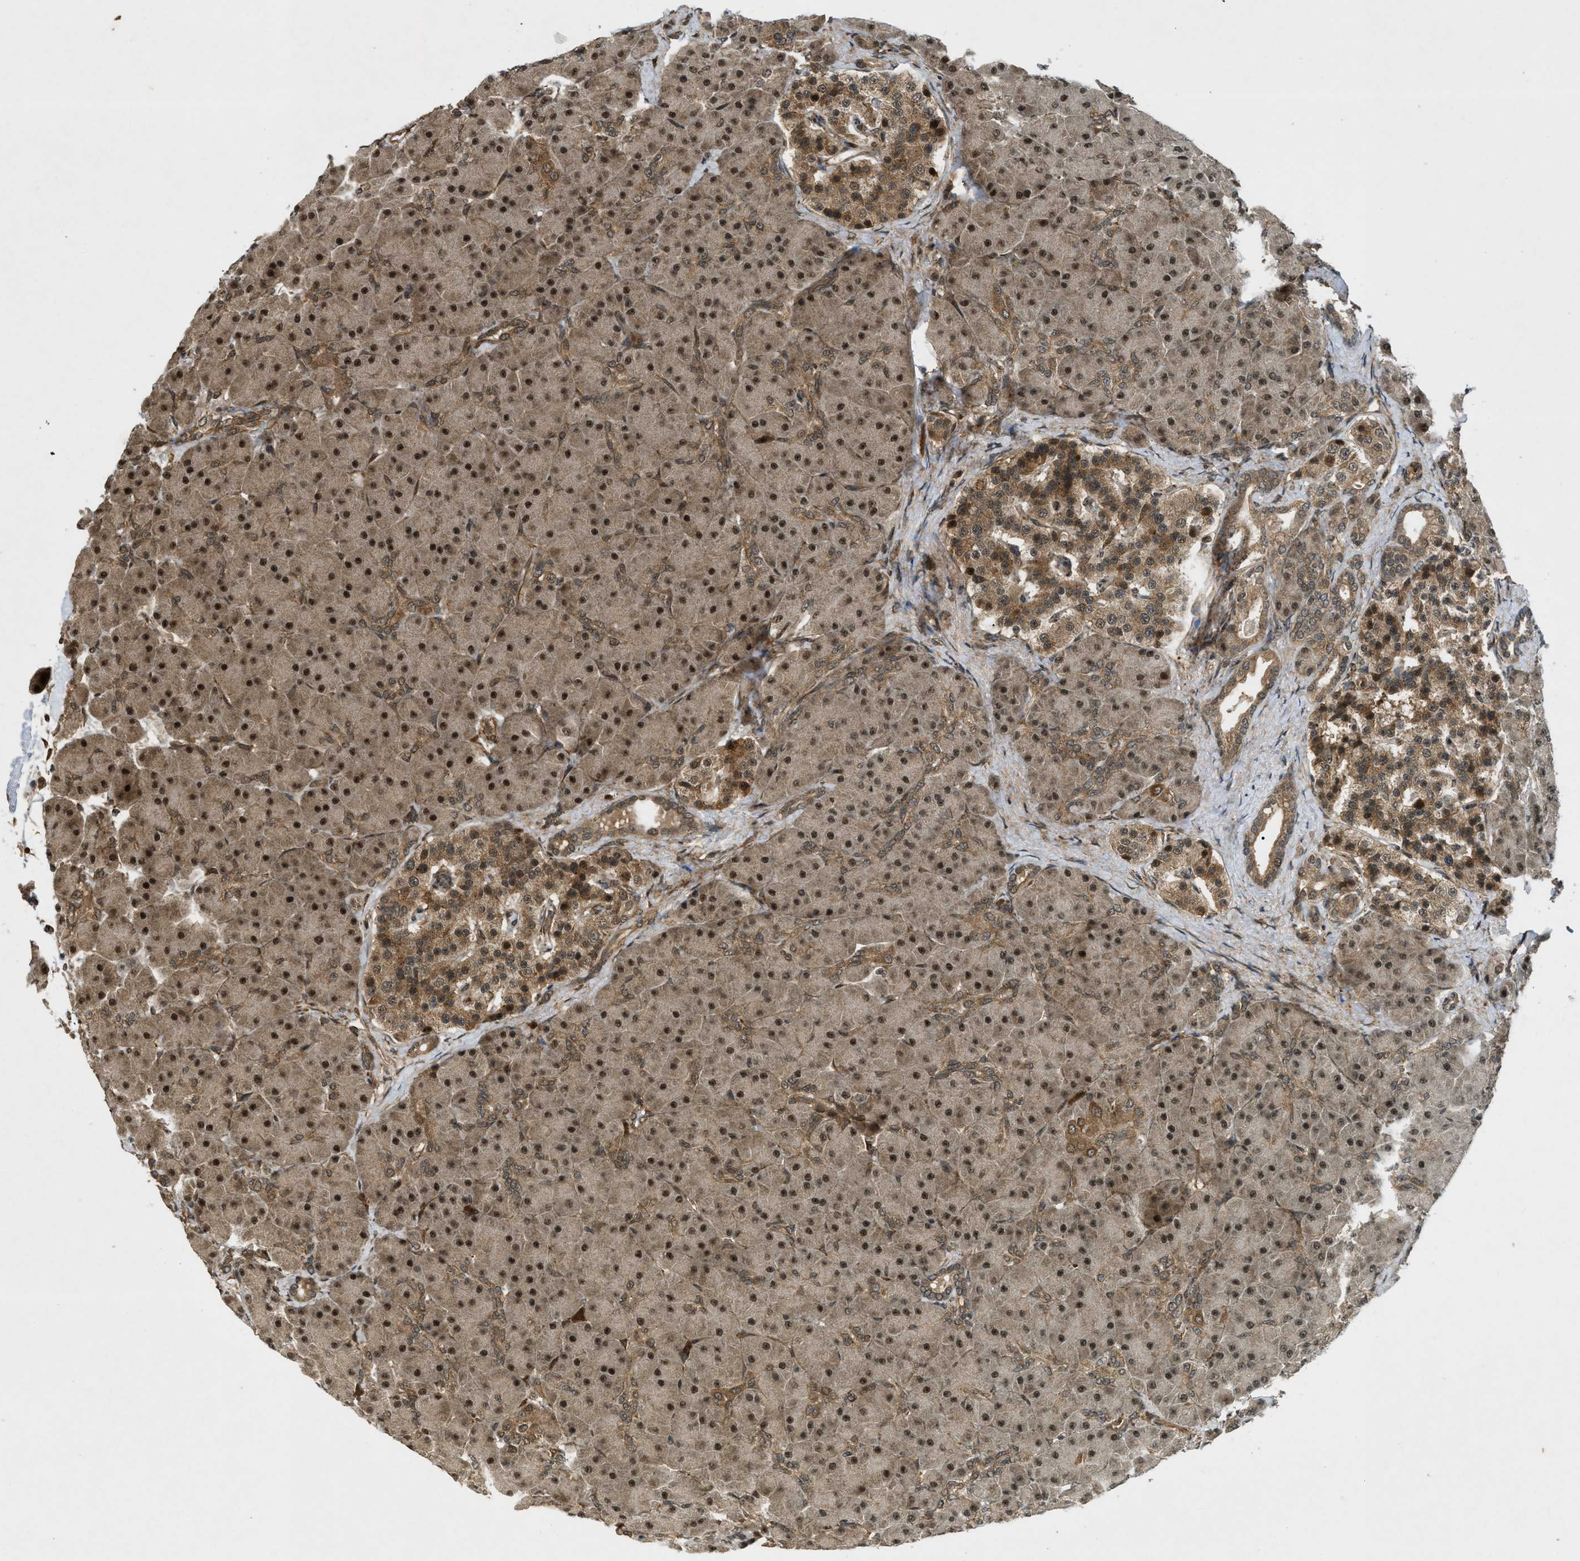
{"staining": {"intensity": "moderate", "quantity": ">75%", "location": "cytoplasmic/membranous,nuclear"}, "tissue": "pancreas", "cell_type": "Exocrine glandular cells", "image_type": "normal", "snomed": [{"axis": "morphology", "description": "Normal tissue, NOS"}, {"axis": "topography", "description": "Pancreas"}], "caption": "Brown immunohistochemical staining in unremarkable pancreas demonstrates moderate cytoplasmic/membranous,nuclear positivity in about >75% of exocrine glandular cells. The protein is stained brown, and the nuclei are stained in blue (DAB IHC with brightfield microscopy, high magnification).", "gene": "EIF2AK3", "patient": {"sex": "male", "age": 66}}